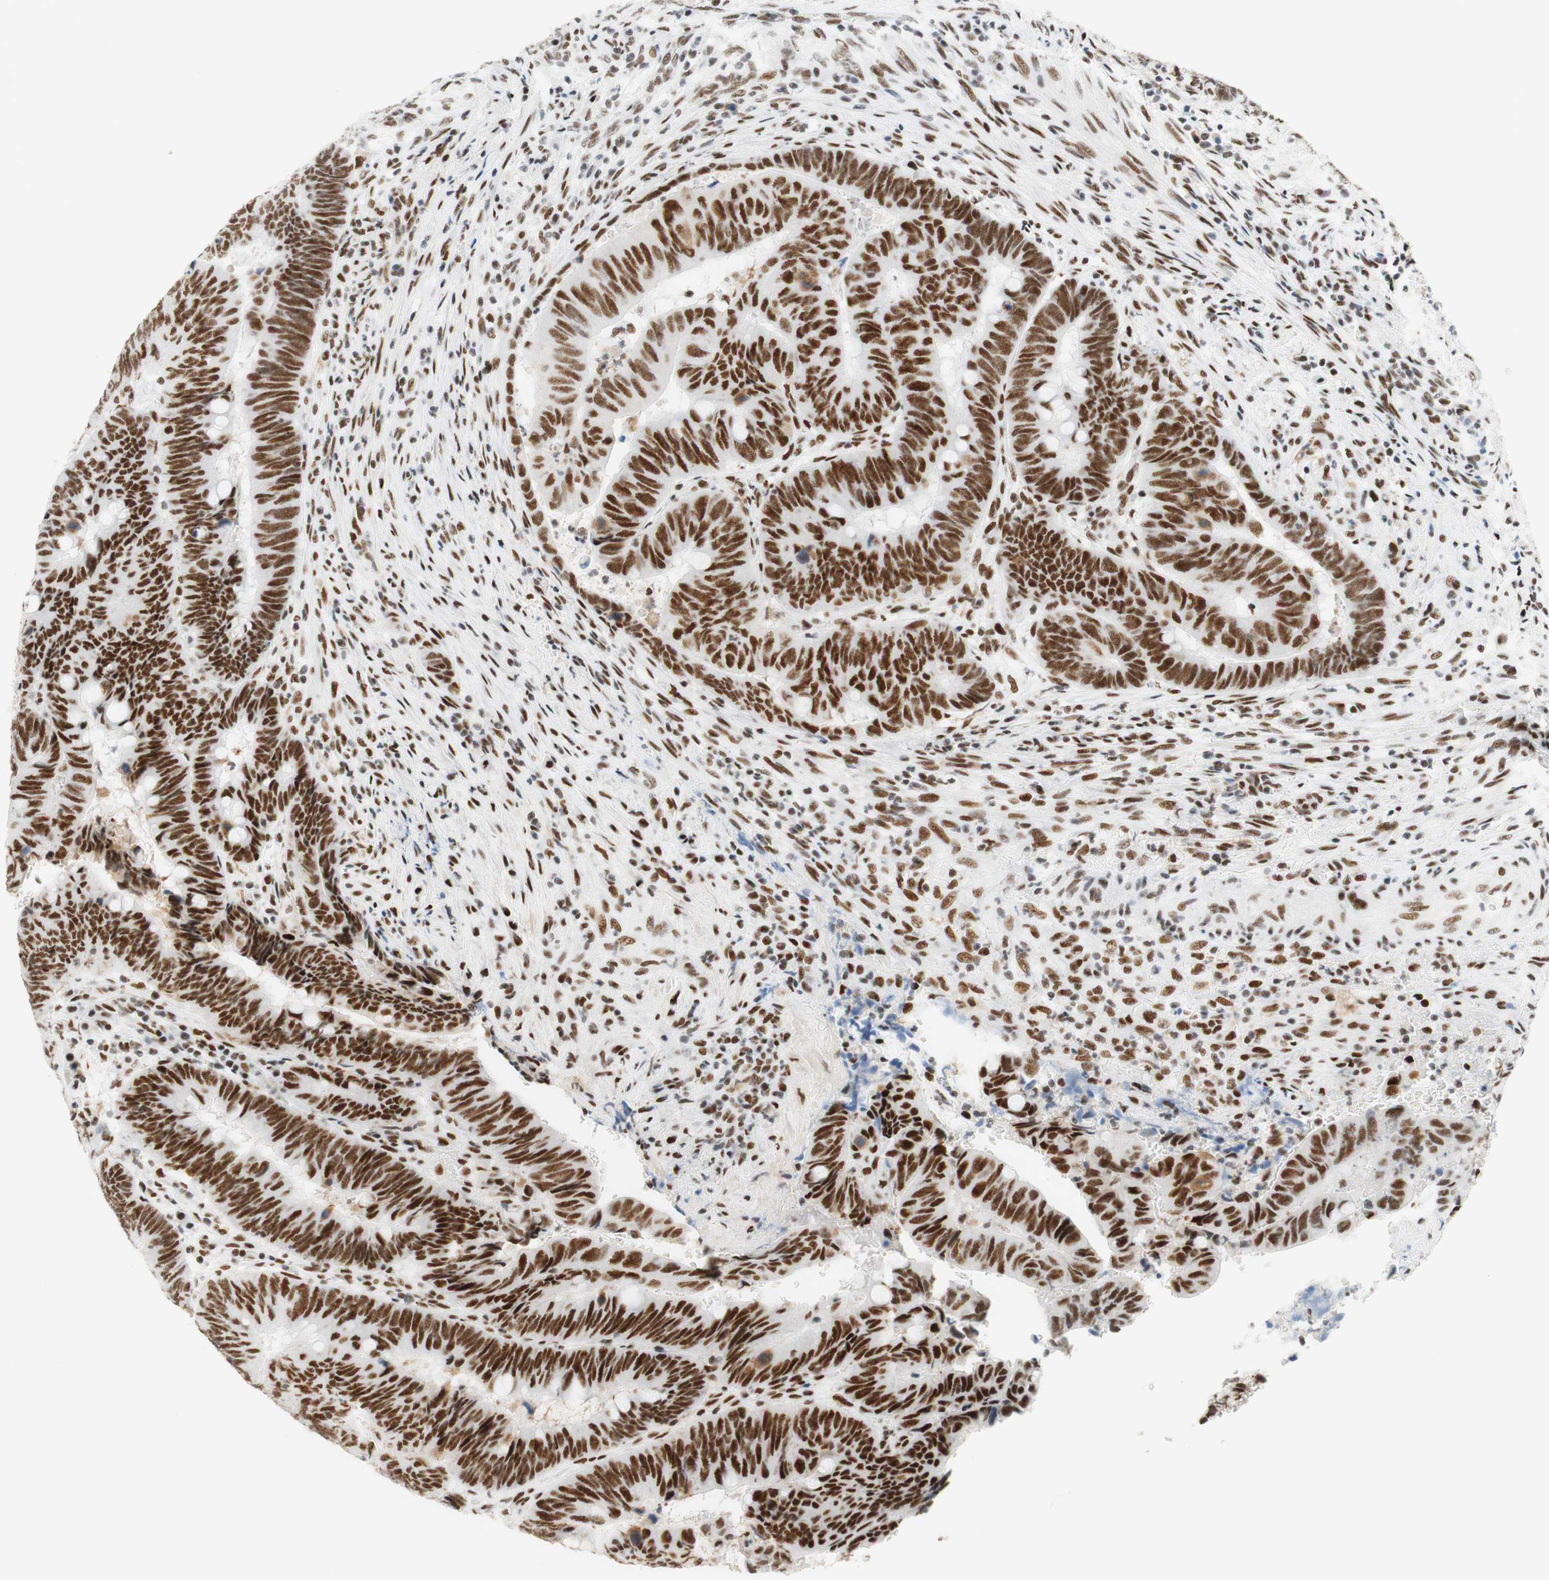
{"staining": {"intensity": "strong", "quantity": ">75%", "location": "nuclear"}, "tissue": "colorectal cancer", "cell_type": "Tumor cells", "image_type": "cancer", "snomed": [{"axis": "morphology", "description": "Normal tissue, NOS"}, {"axis": "morphology", "description": "Adenocarcinoma, NOS"}, {"axis": "topography", "description": "Rectum"}, {"axis": "topography", "description": "Peripheral nerve tissue"}], "caption": "A photomicrograph of colorectal cancer stained for a protein demonstrates strong nuclear brown staining in tumor cells.", "gene": "RNF20", "patient": {"sex": "male", "age": 92}}